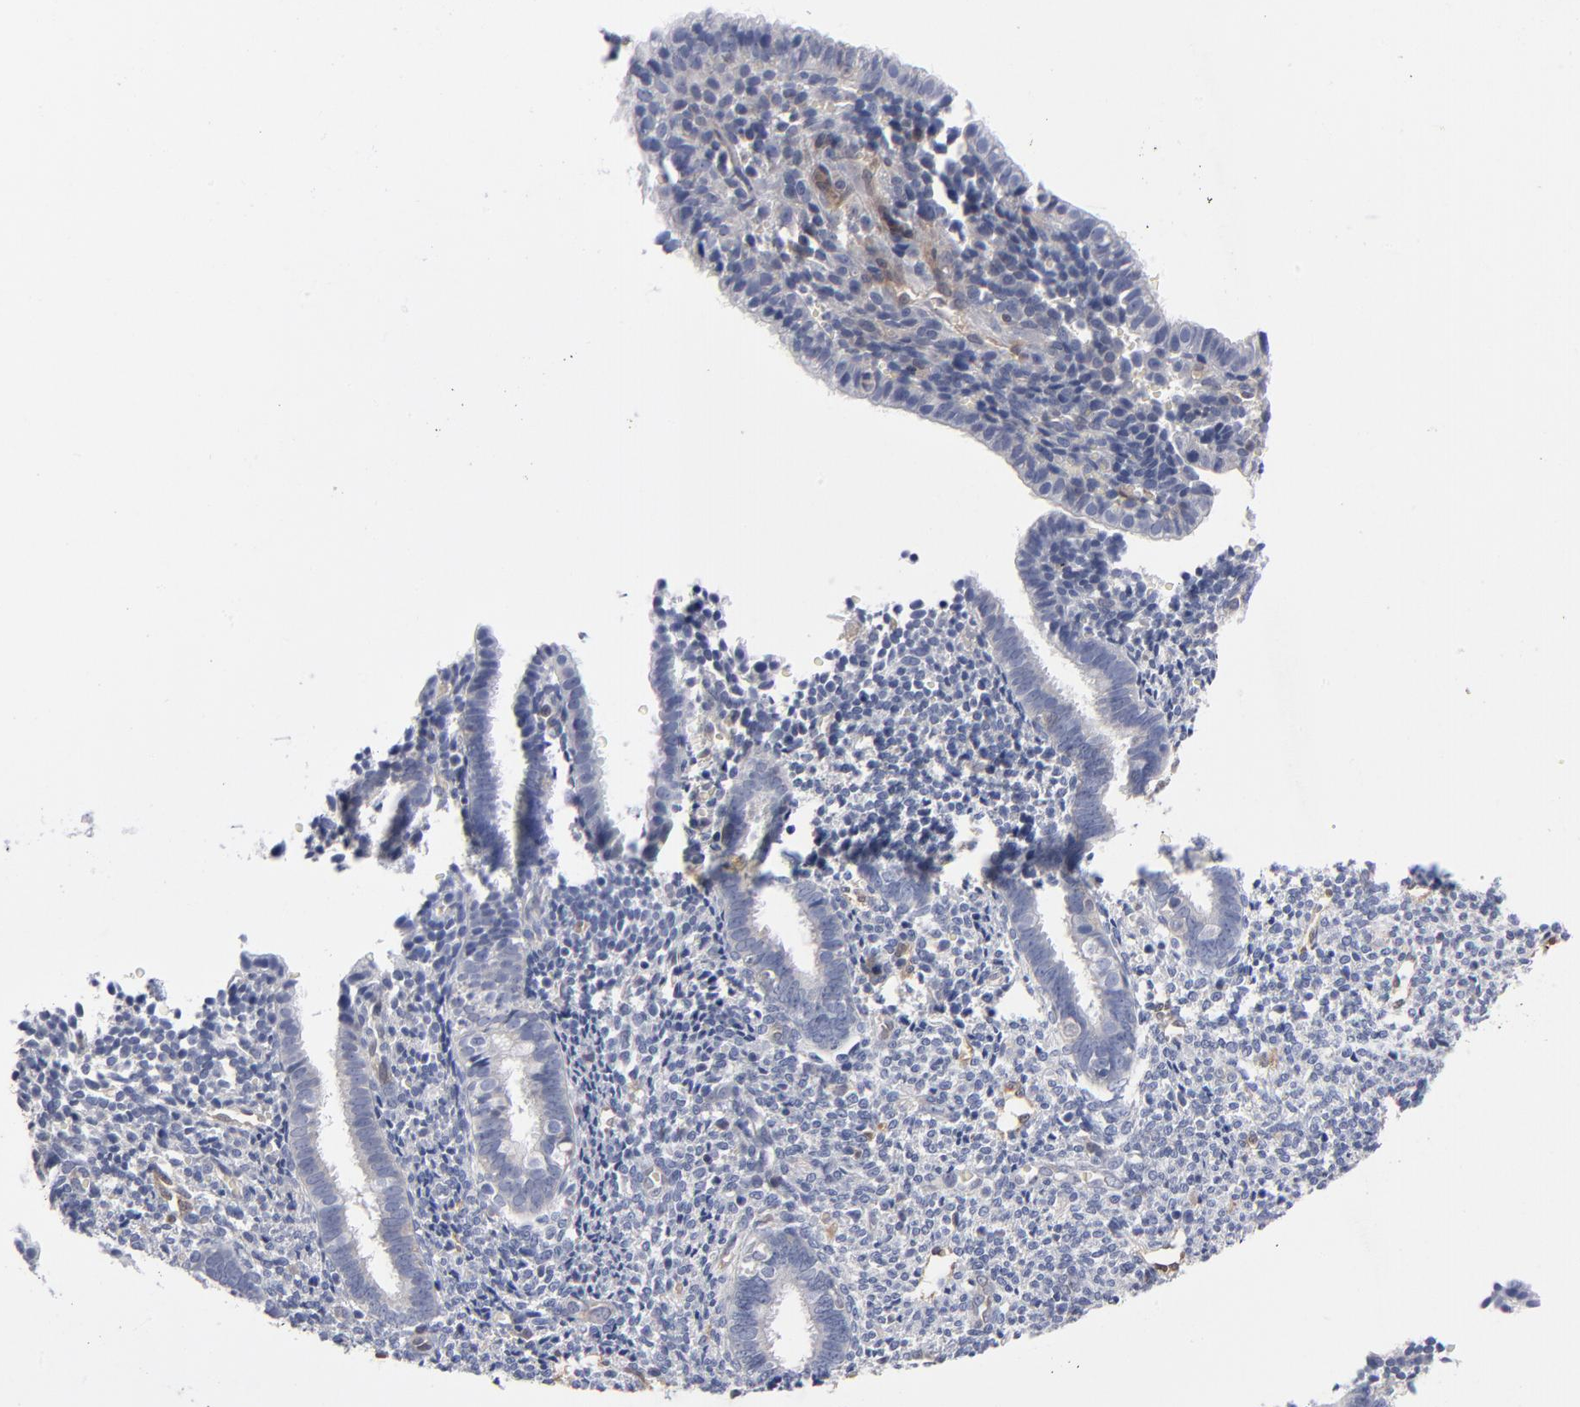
{"staining": {"intensity": "negative", "quantity": "none", "location": "none"}, "tissue": "endometrium", "cell_type": "Cells in endometrial stroma", "image_type": "normal", "snomed": [{"axis": "morphology", "description": "Normal tissue, NOS"}, {"axis": "topography", "description": "Endometrium"}], "caption": "A photomicrograph of human endometrium is negative for staining in cells in endometrial stroma. The staining was performed using DAB to visualize the protein expression in brown, while the nuclei were stained in blue with hematoxylin (Magnification: 20x).", "gene": "ARRB1", "patient": {"sex": "female", "age": 27}}